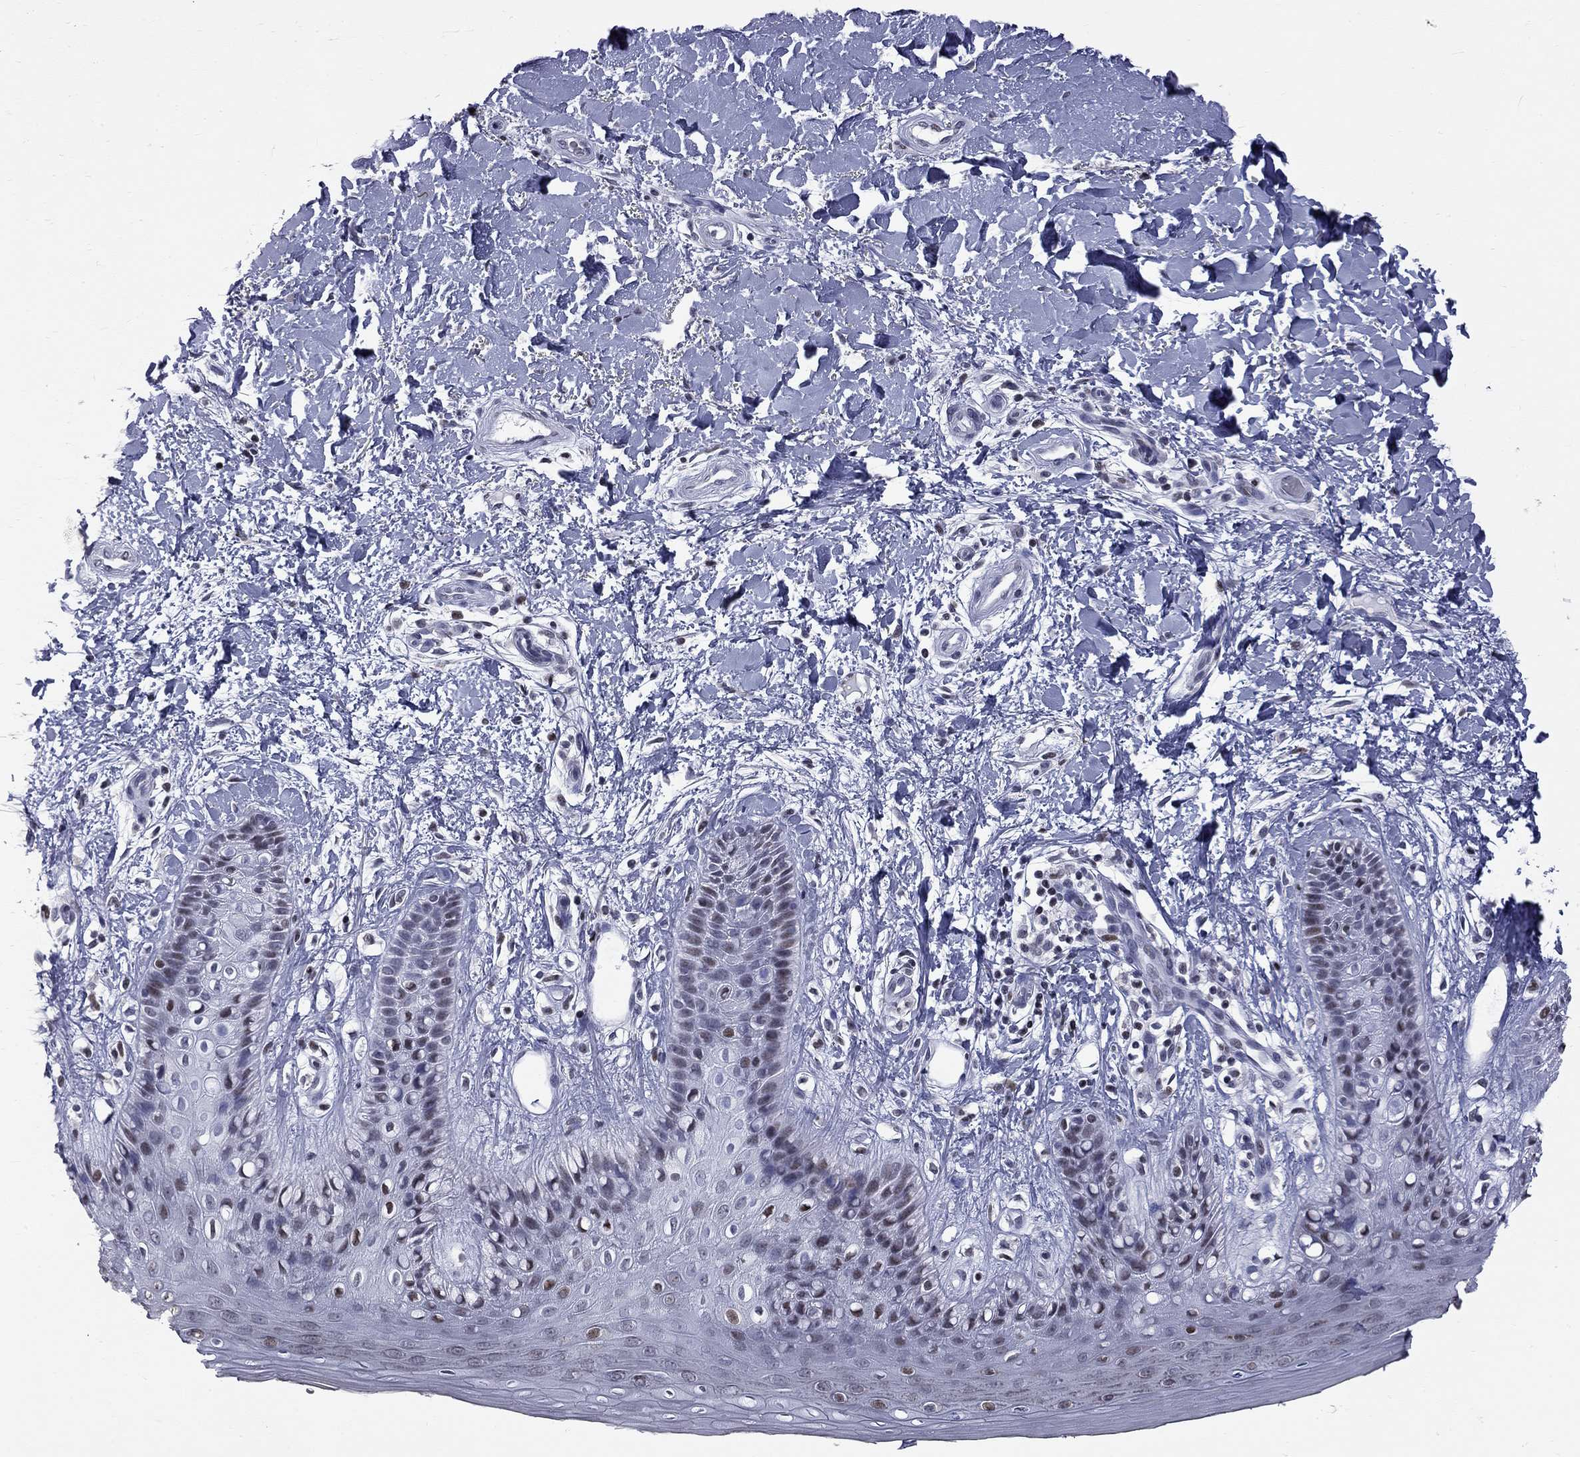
{"staining": {"intensity": "moderate", "quantity": "<25%", "location": "nuclear"}, "tissue": "skin", "cell_type": "Epidermal cells", "image_type": "normal", "snomed": [{"axis": "morphology", "description": "Normal tissue, NOS"}, {"axis": "topography", "description": "Anal"}], "caption": "Immunohistochemical staining of benign human skin displays <25% levels of moderate nuclear protein positivity in approximately <25% of epidermal cells.", "gene": "ZNF154", "patient": {"sex": "male", "age": 36}}